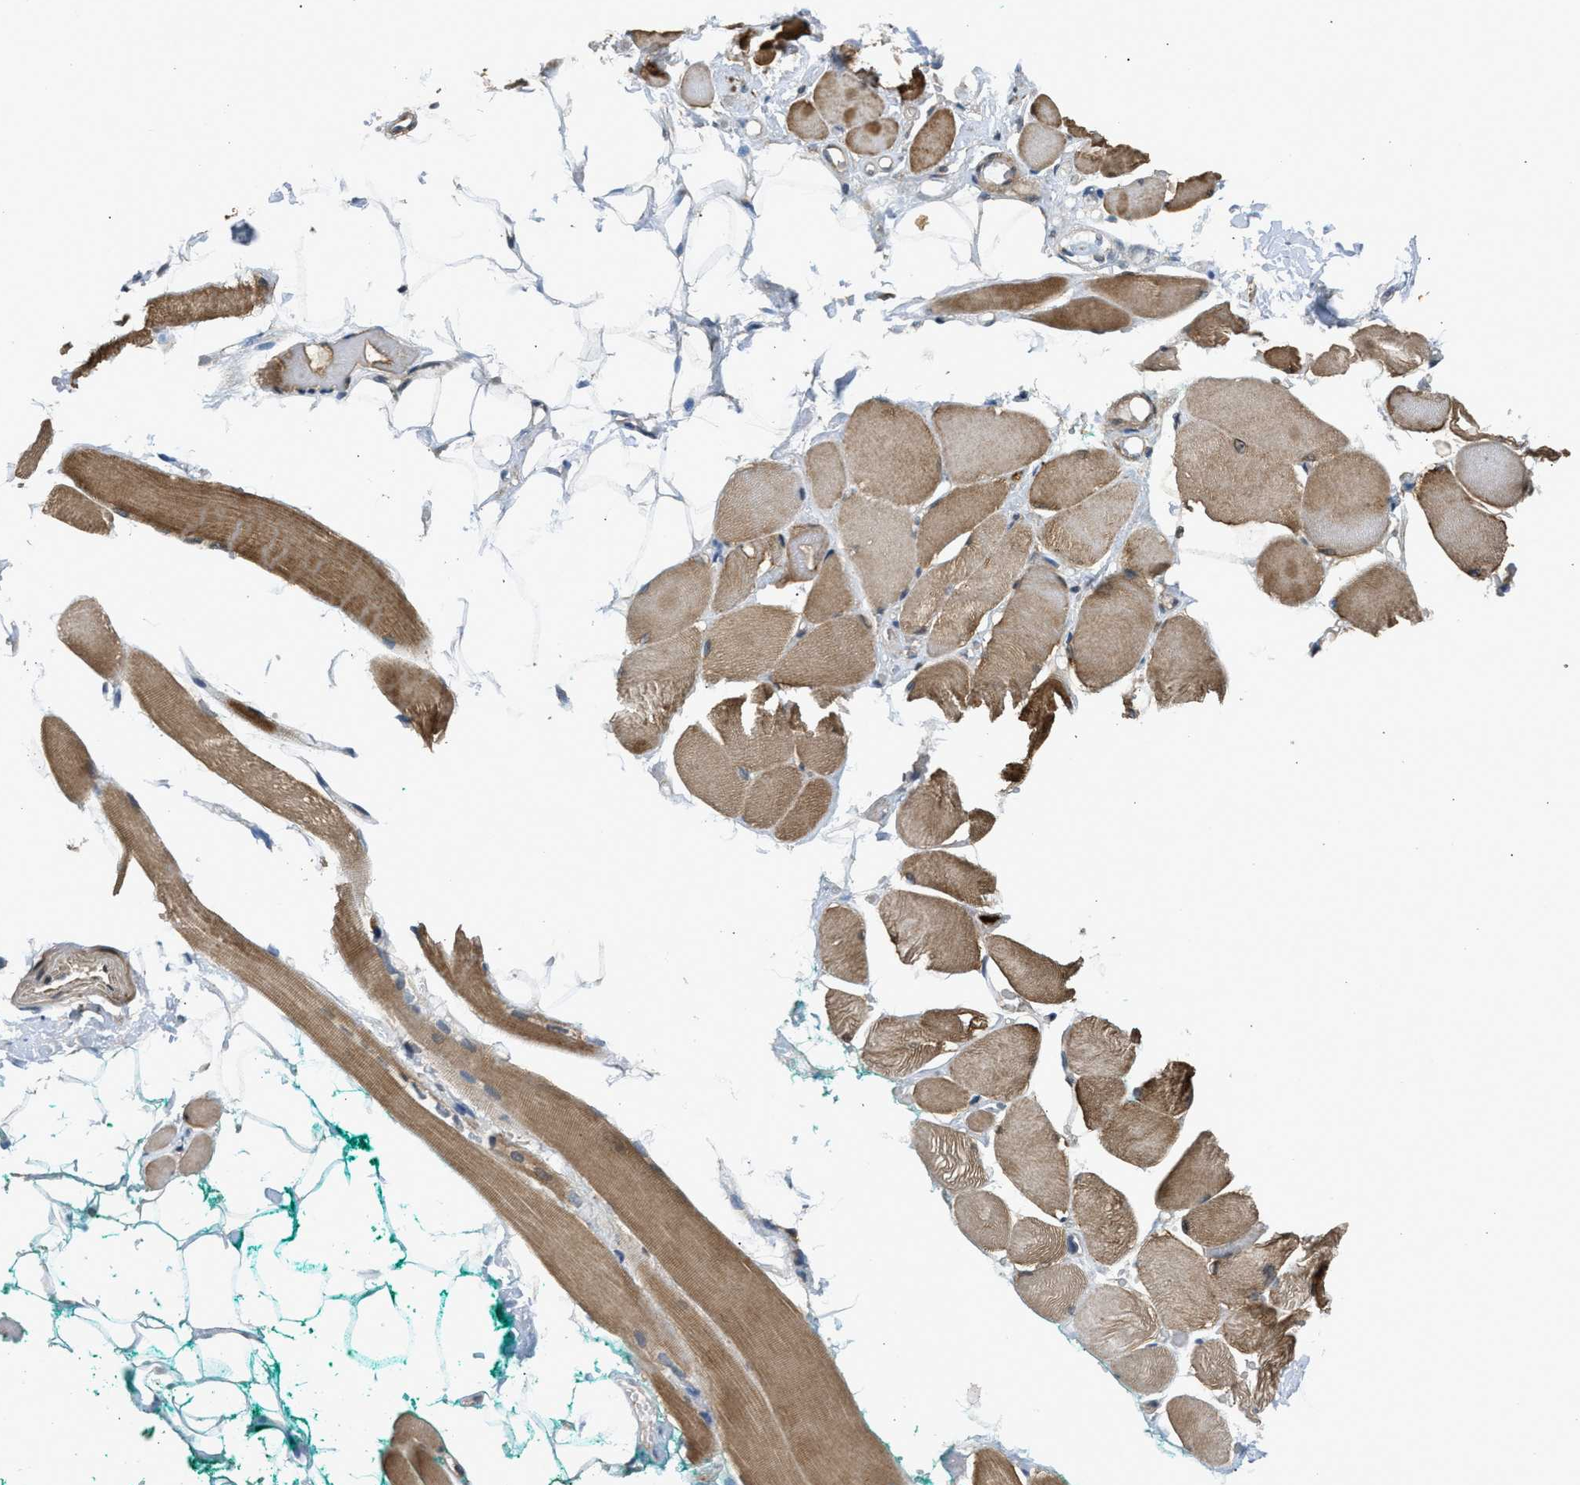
{"staining": {"intensity": "moderate", "quantity": ">75%", "location": "cytoplasmic/membranous"}, "tissue": "skeletal muscle", "cell_type": "Myocytes", "image_type": "normal", "snomed": [{"axis": "morphology", "description": "Normal tissue, NOS"}, {"axis": "topography", "description": "Skeletal muscle"}, {"axis": "topography", "description": "Peripheral nerve tissue"}], "caption": "An immunohistochemistry (IHC) image of normal tissue is shown. Protein staining in brown highlights moderate cytoplasmic/membranous positivity in skeletal muscle within myocytes. Immunohistochemistry stains the protein of interest in brown and the nuclei are stained blue.", "gene": "BAG3", "patient": {"sex": "female", "age": 84}}